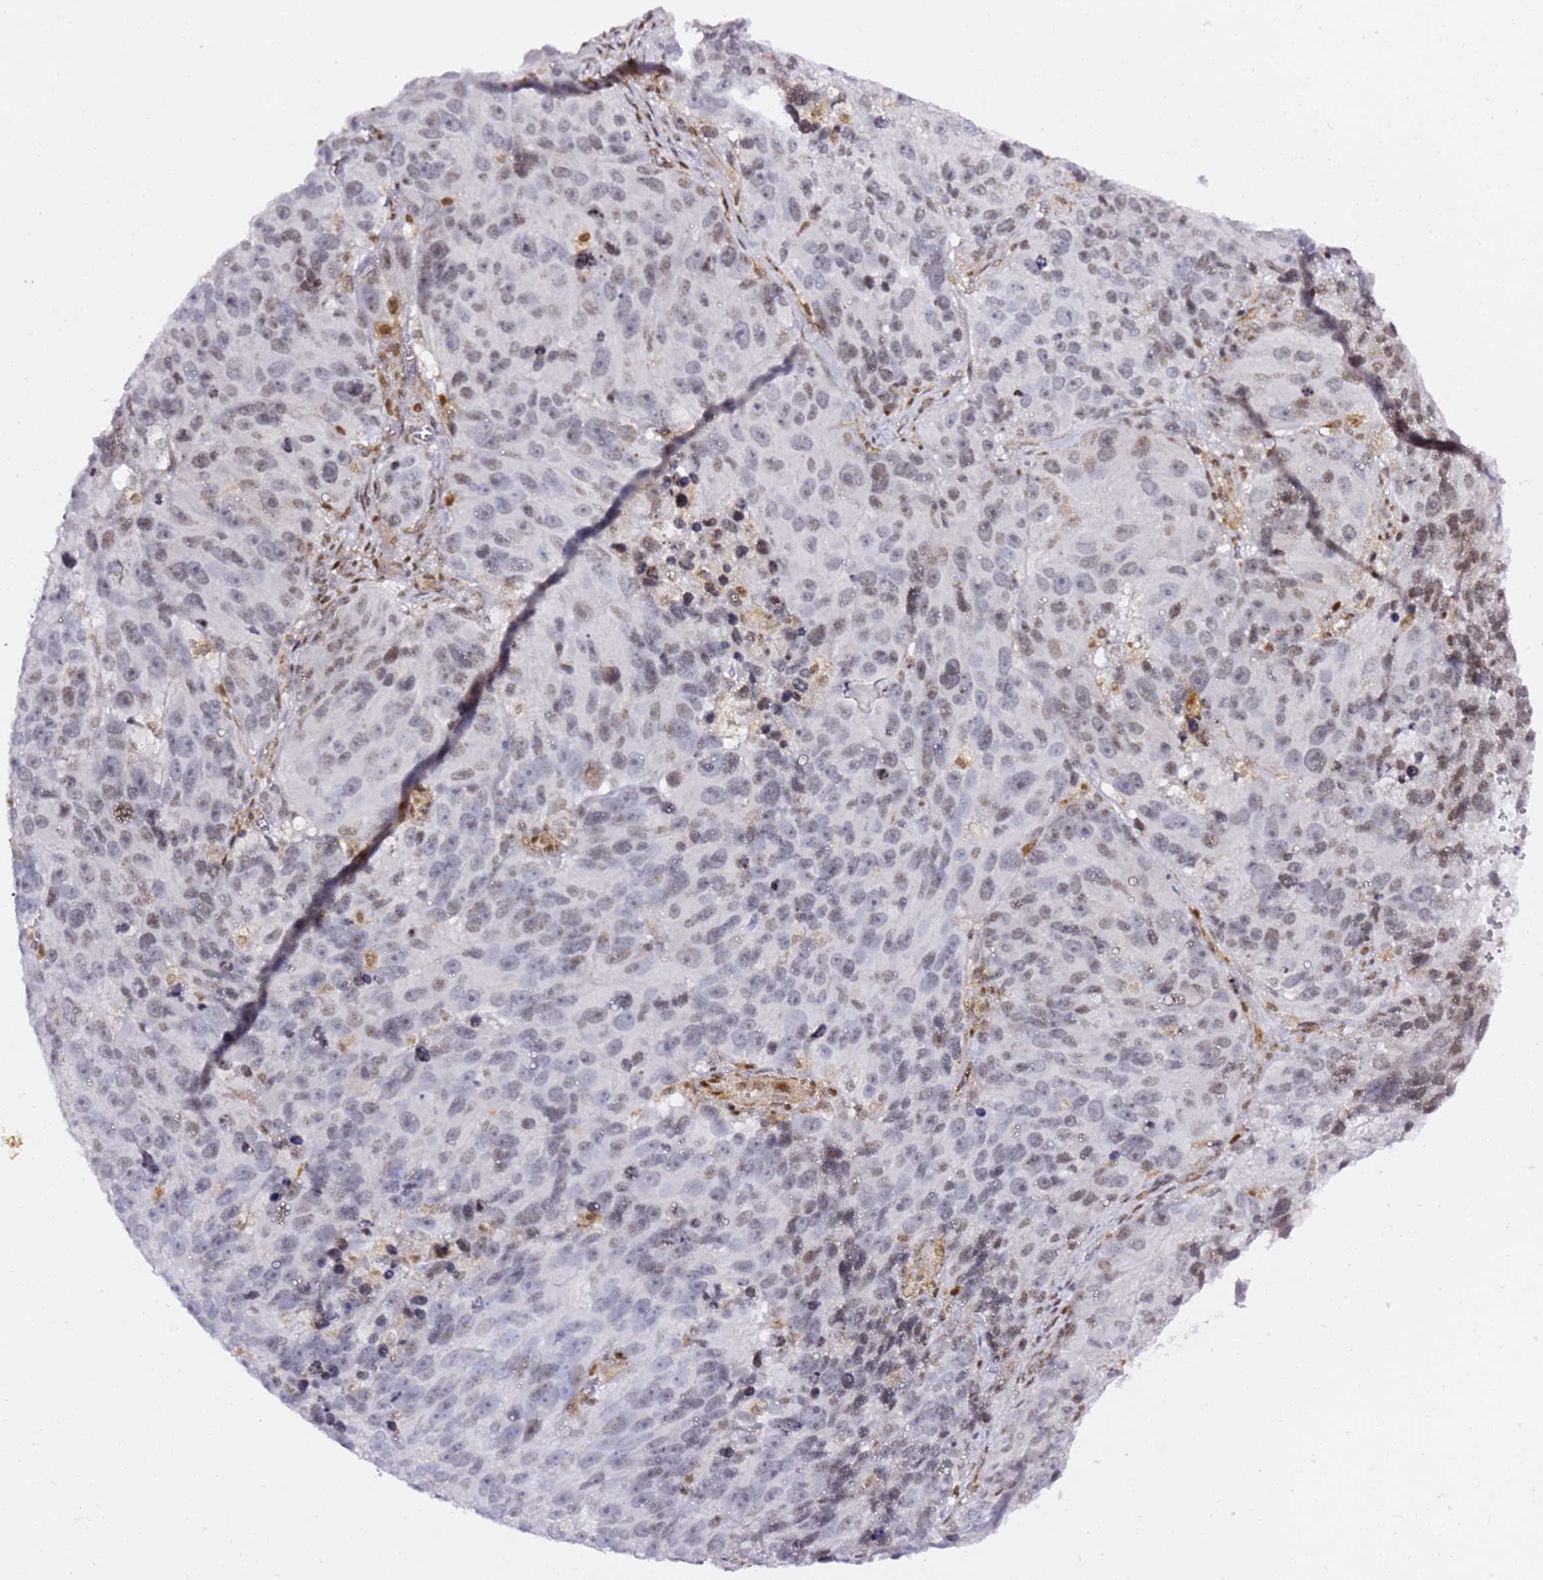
{"staining": {"intensity": "weak", "quantity": "<25%", "location": "nuclear"}, "tissue": "melanoma", "cell_type": "Tumor cells", "image_type": "cancer", "snomed": [{"axis": "morphology", "description": "Malignant melanoma, NOS"}, {"axis": "topography", "description": "Skin"}], "caption": "The immunohistochemistry (IHC) histopathology image has no significant expression in tumor cells of malignant melanoma tissue.", "gene": "GBP2", "patient": {"sex": "male", "age": 84}}